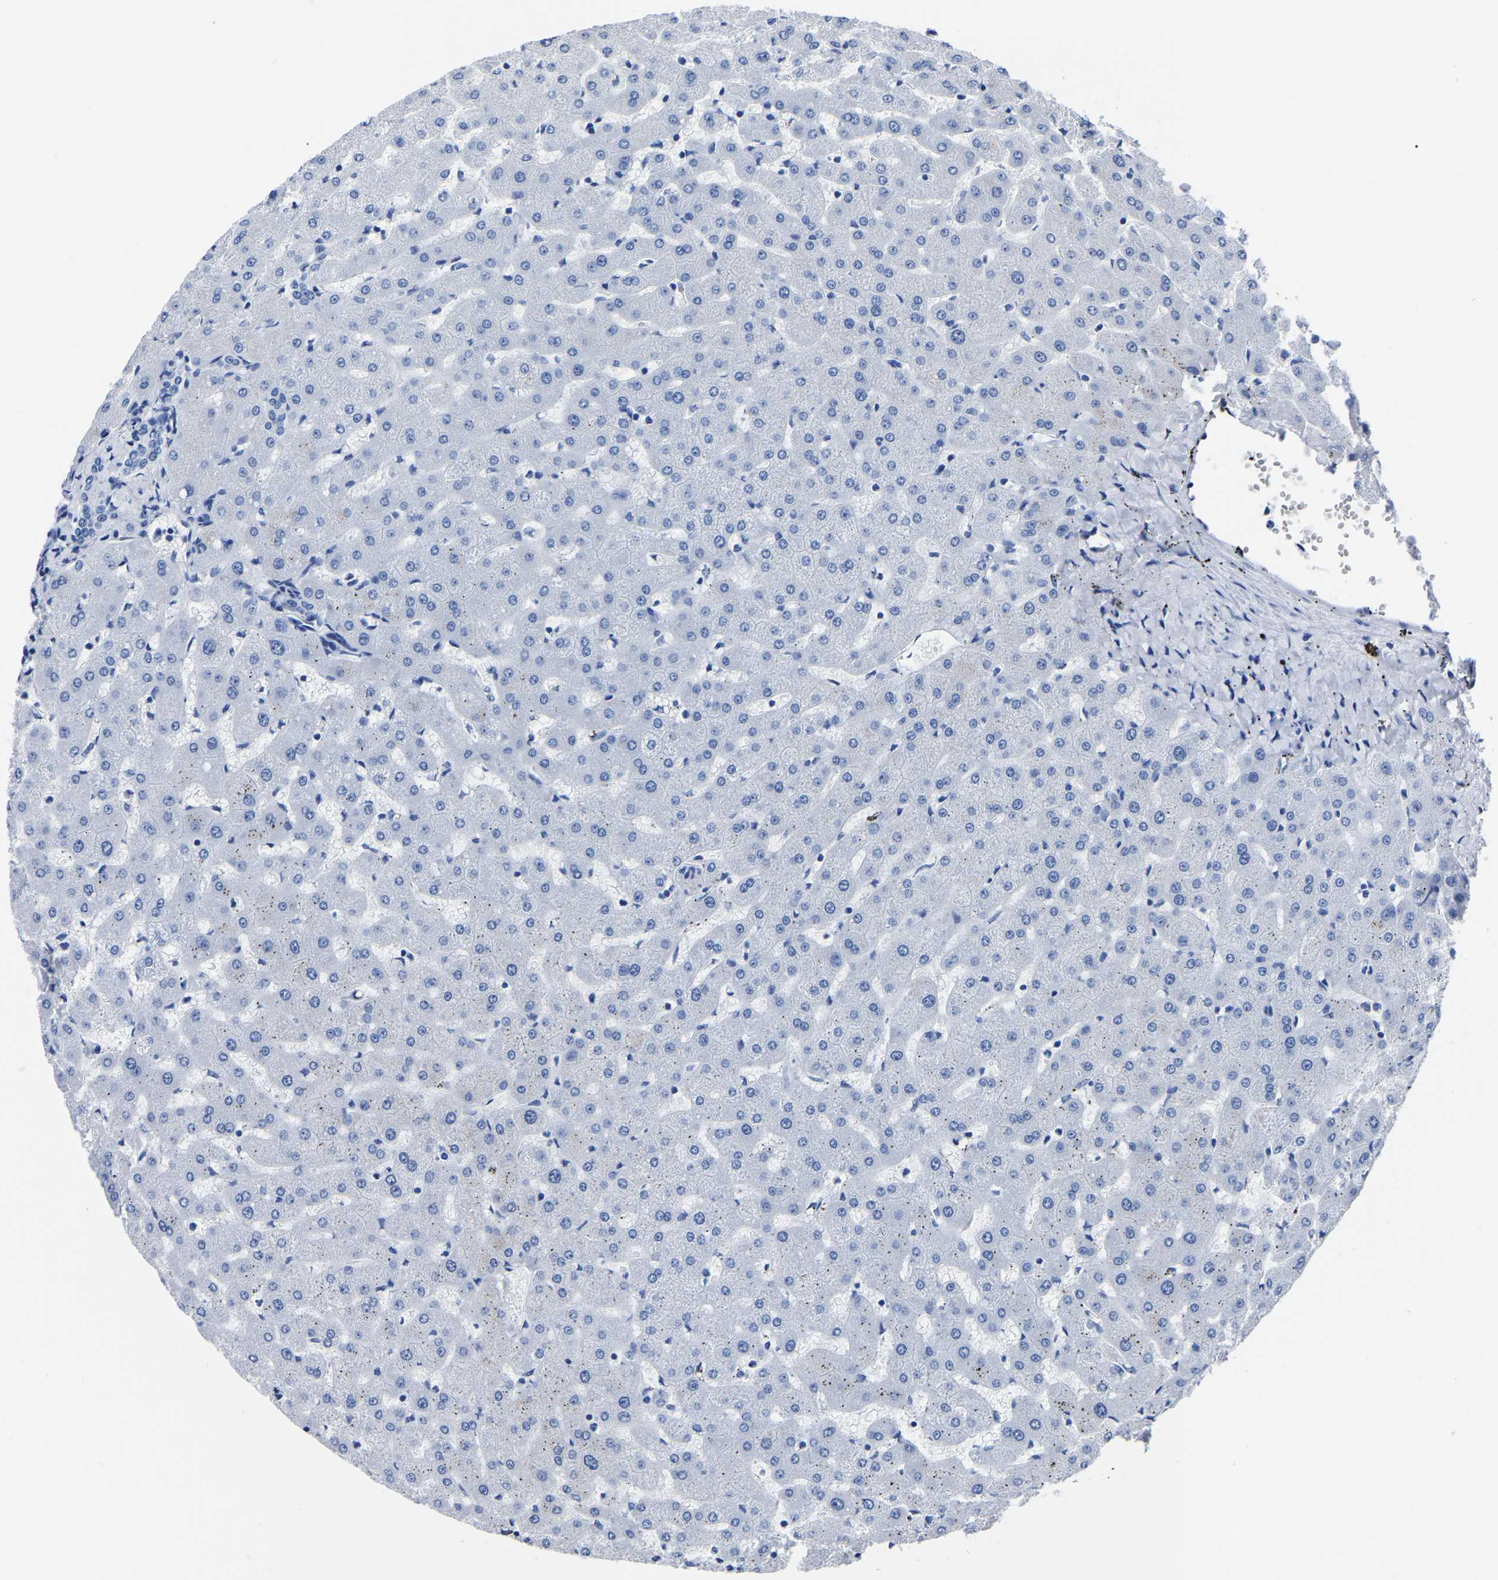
{"staining": {"intensity": "negative", "quantity": "none", "location": "none"}, "tissue": "liver", "cell_type": "Cholangiocytes", "image_type": "normal", "snomed": [{"axis": "morphology", "description": "Normal tissue, NOS"}, {"axis": "topography", "description": "Liver"}], "caption": "An immunohistochemistry (IHC) photomicrograph of unremarkable liver is shown. There is no staining in cholangiocytes of liver.", "gene": "IMPG2", "patient": {"sex": "female", "age": 63}}